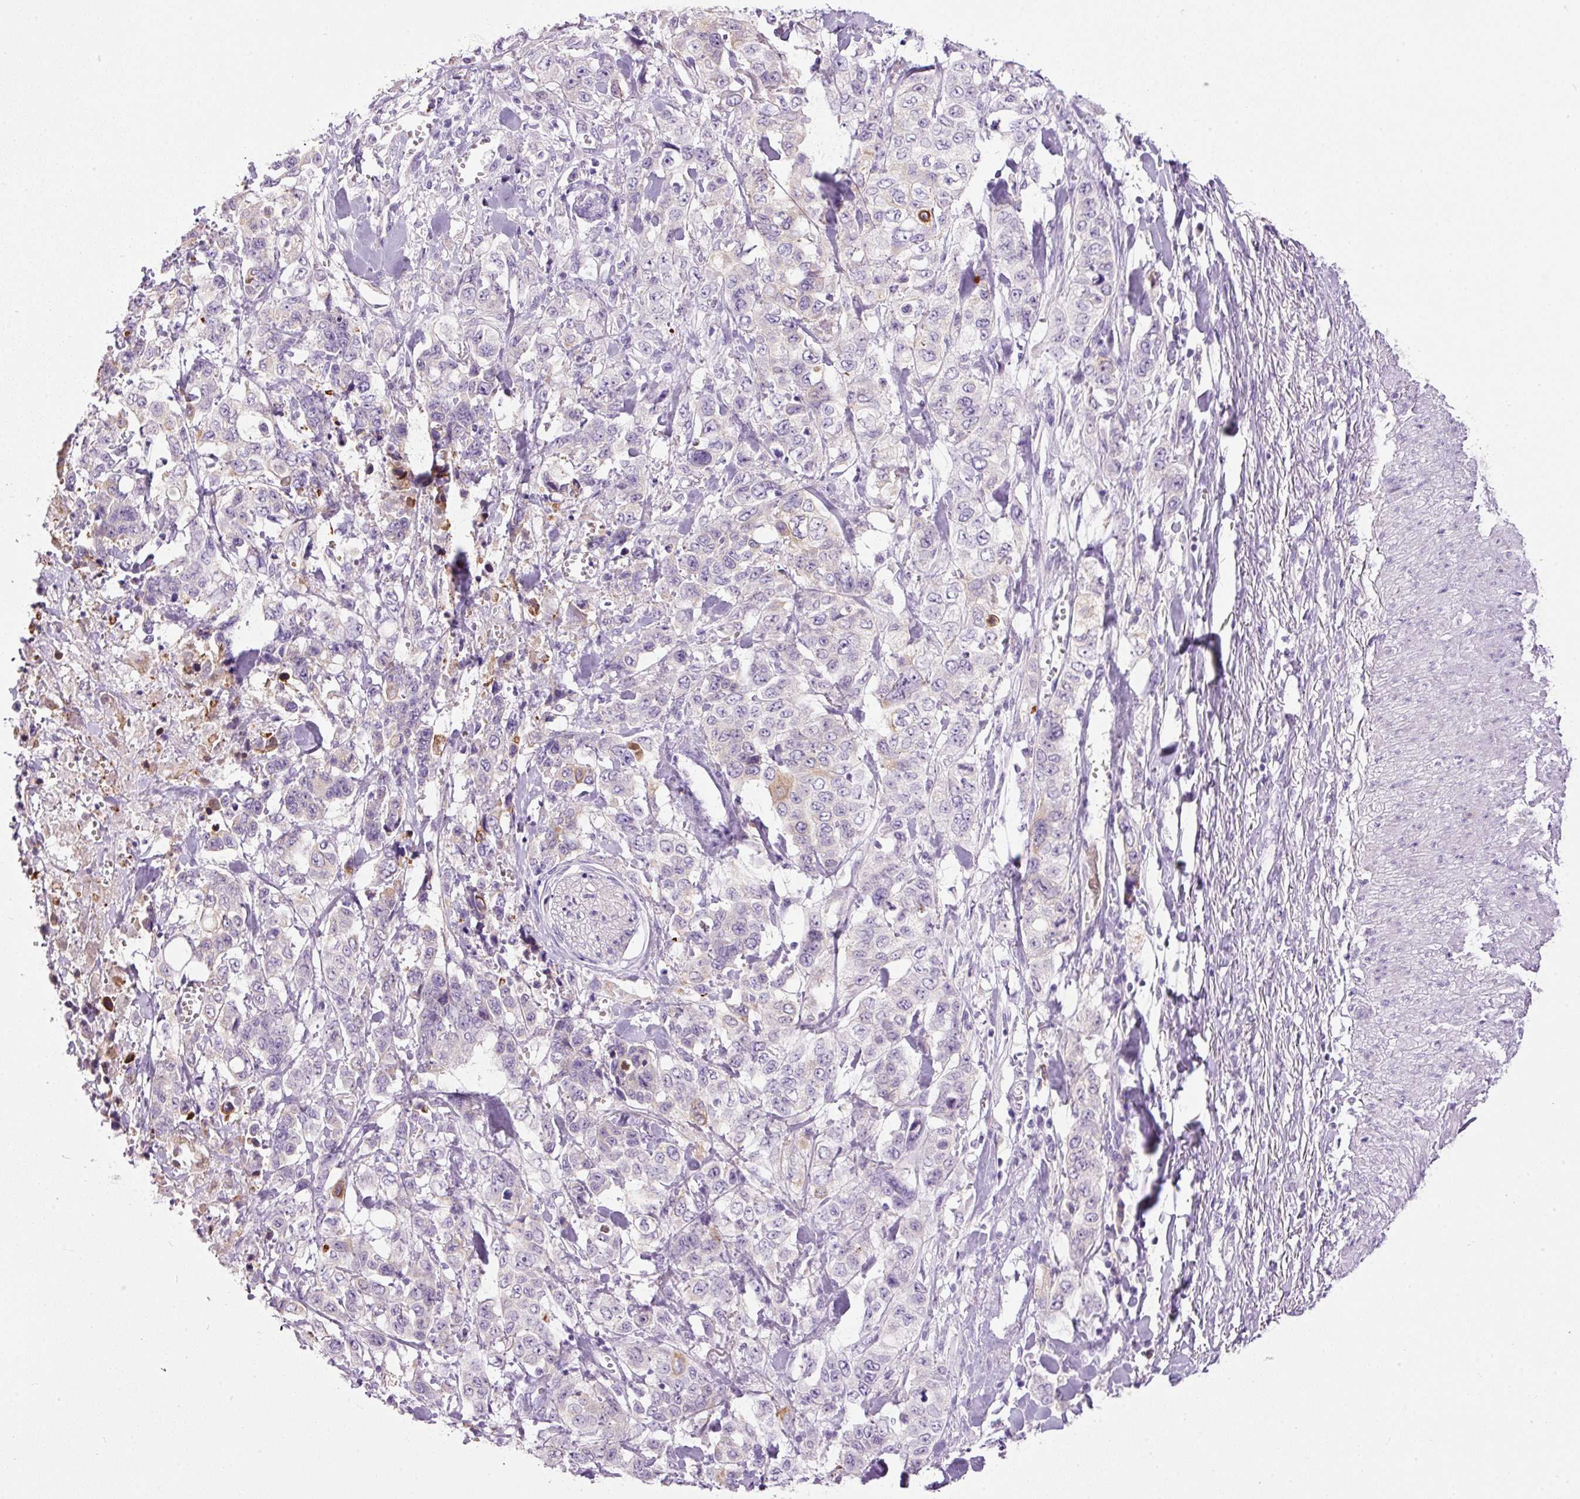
{"staining": {"intensity": "negative", "quantity": "none", "location": "none"}, "tissue": "stomach cancer", "cell_type": "Tumor cells", "image_type": "cancer", "snomed": [{"axis": "morphology", "description": "Adenocarcinoma, NOS"}, {"axis": "topography", "description": "Stomach, upper"}], "caption": "The IHC histopathology image has no significant expression in tumor cells of adenocarcinoma (stomach) tissue.", "gene": "SRC", "patient": {"sex": "male", "age": 62}}